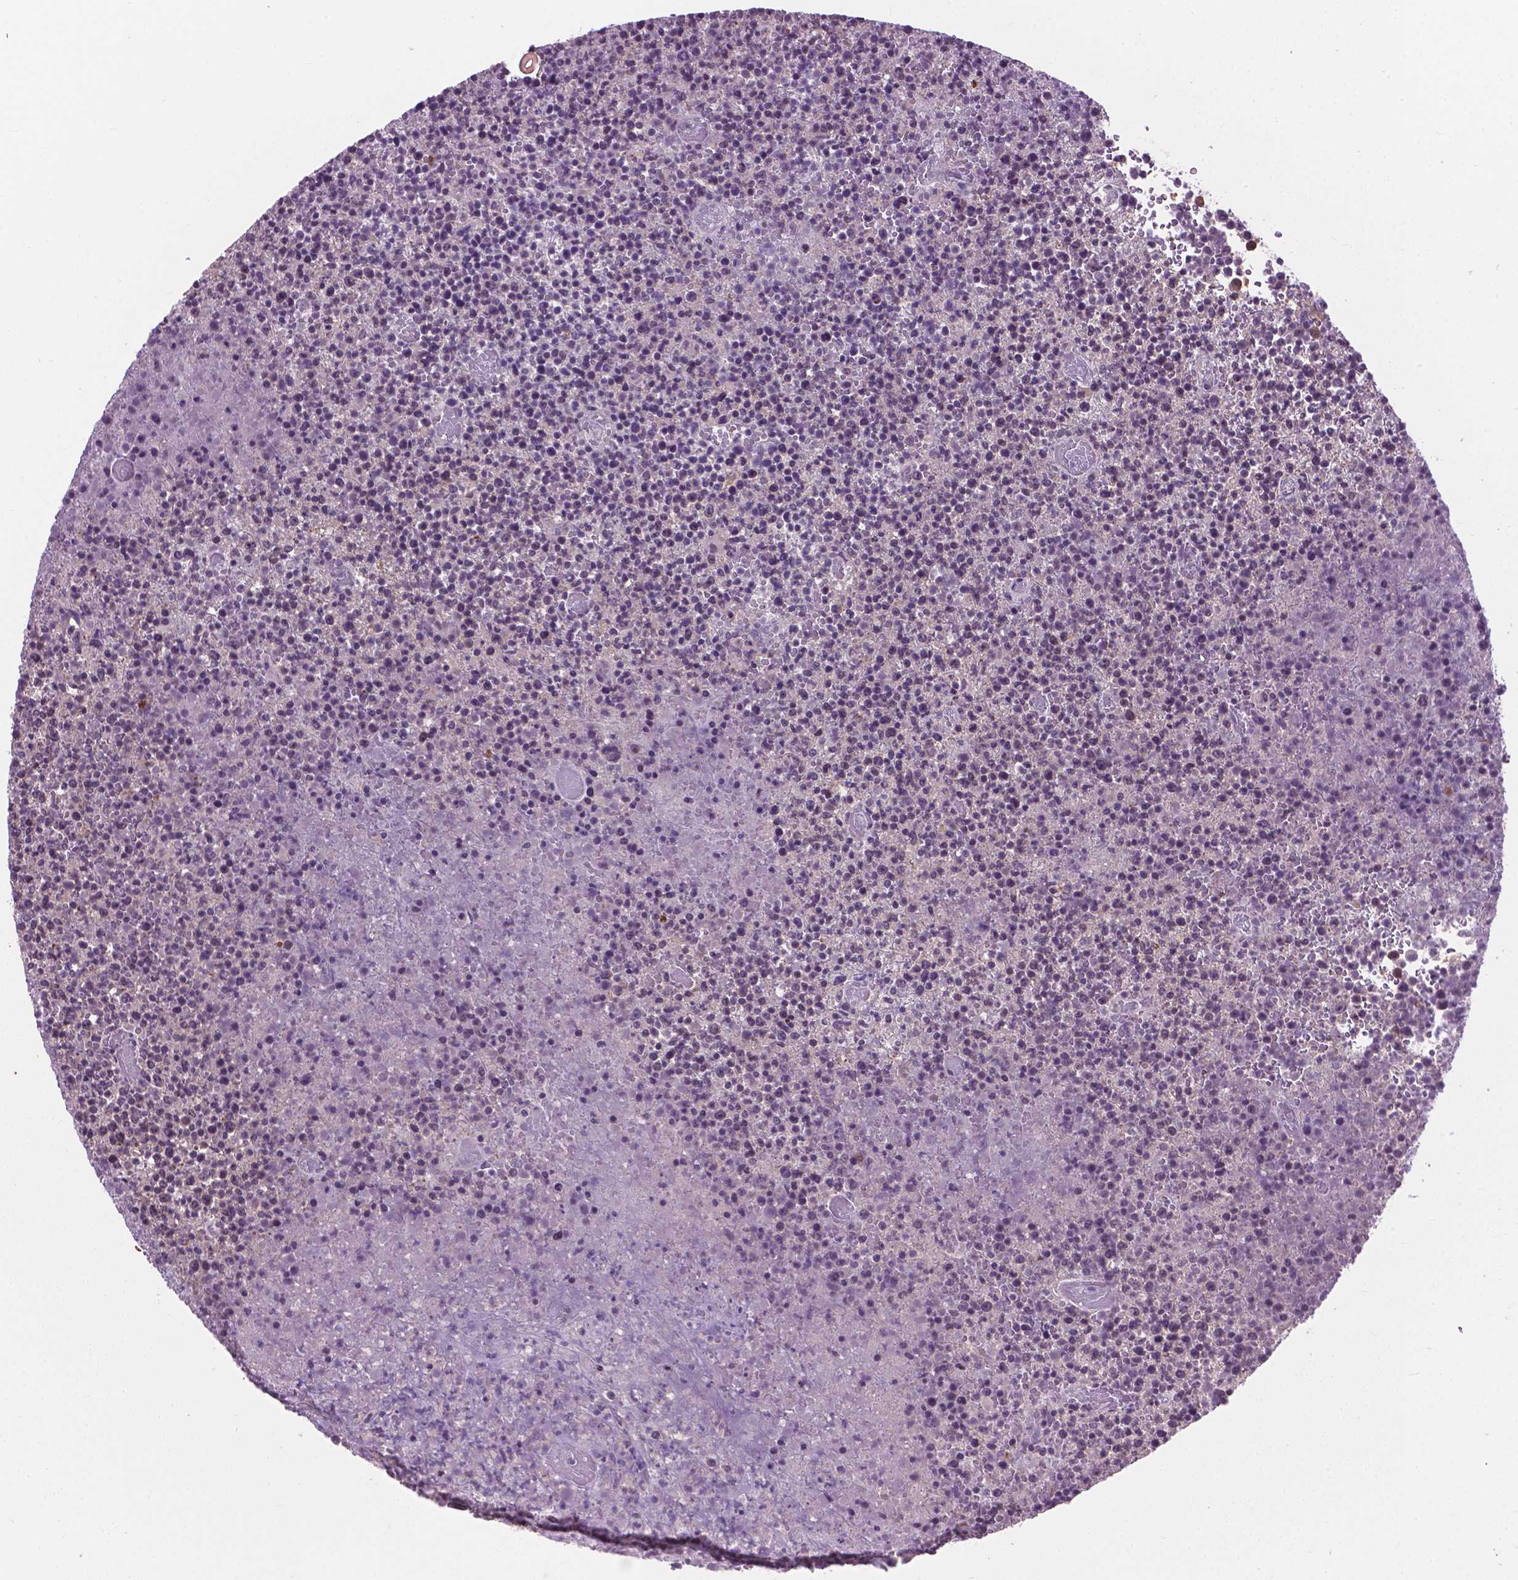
{"staining": {"intensity": "negative", "quantity": "none", "location": "none"}, "tissue": "lymphoma", "cell_type": "Tumor cells", "image_type": "cancer", "snomed": [{"axis": "morphology", "description": "Malignant lymphoma, non-Hodgkin's type, High grade"}, {"axis": "topography", "description": "Lymph node"}], "caption": "An image of lymphoma stained for a protein demonstrates no brown staining in tumor cells.", "gene": "MZT1", "patient": {"sex": "male", "age": 13}}